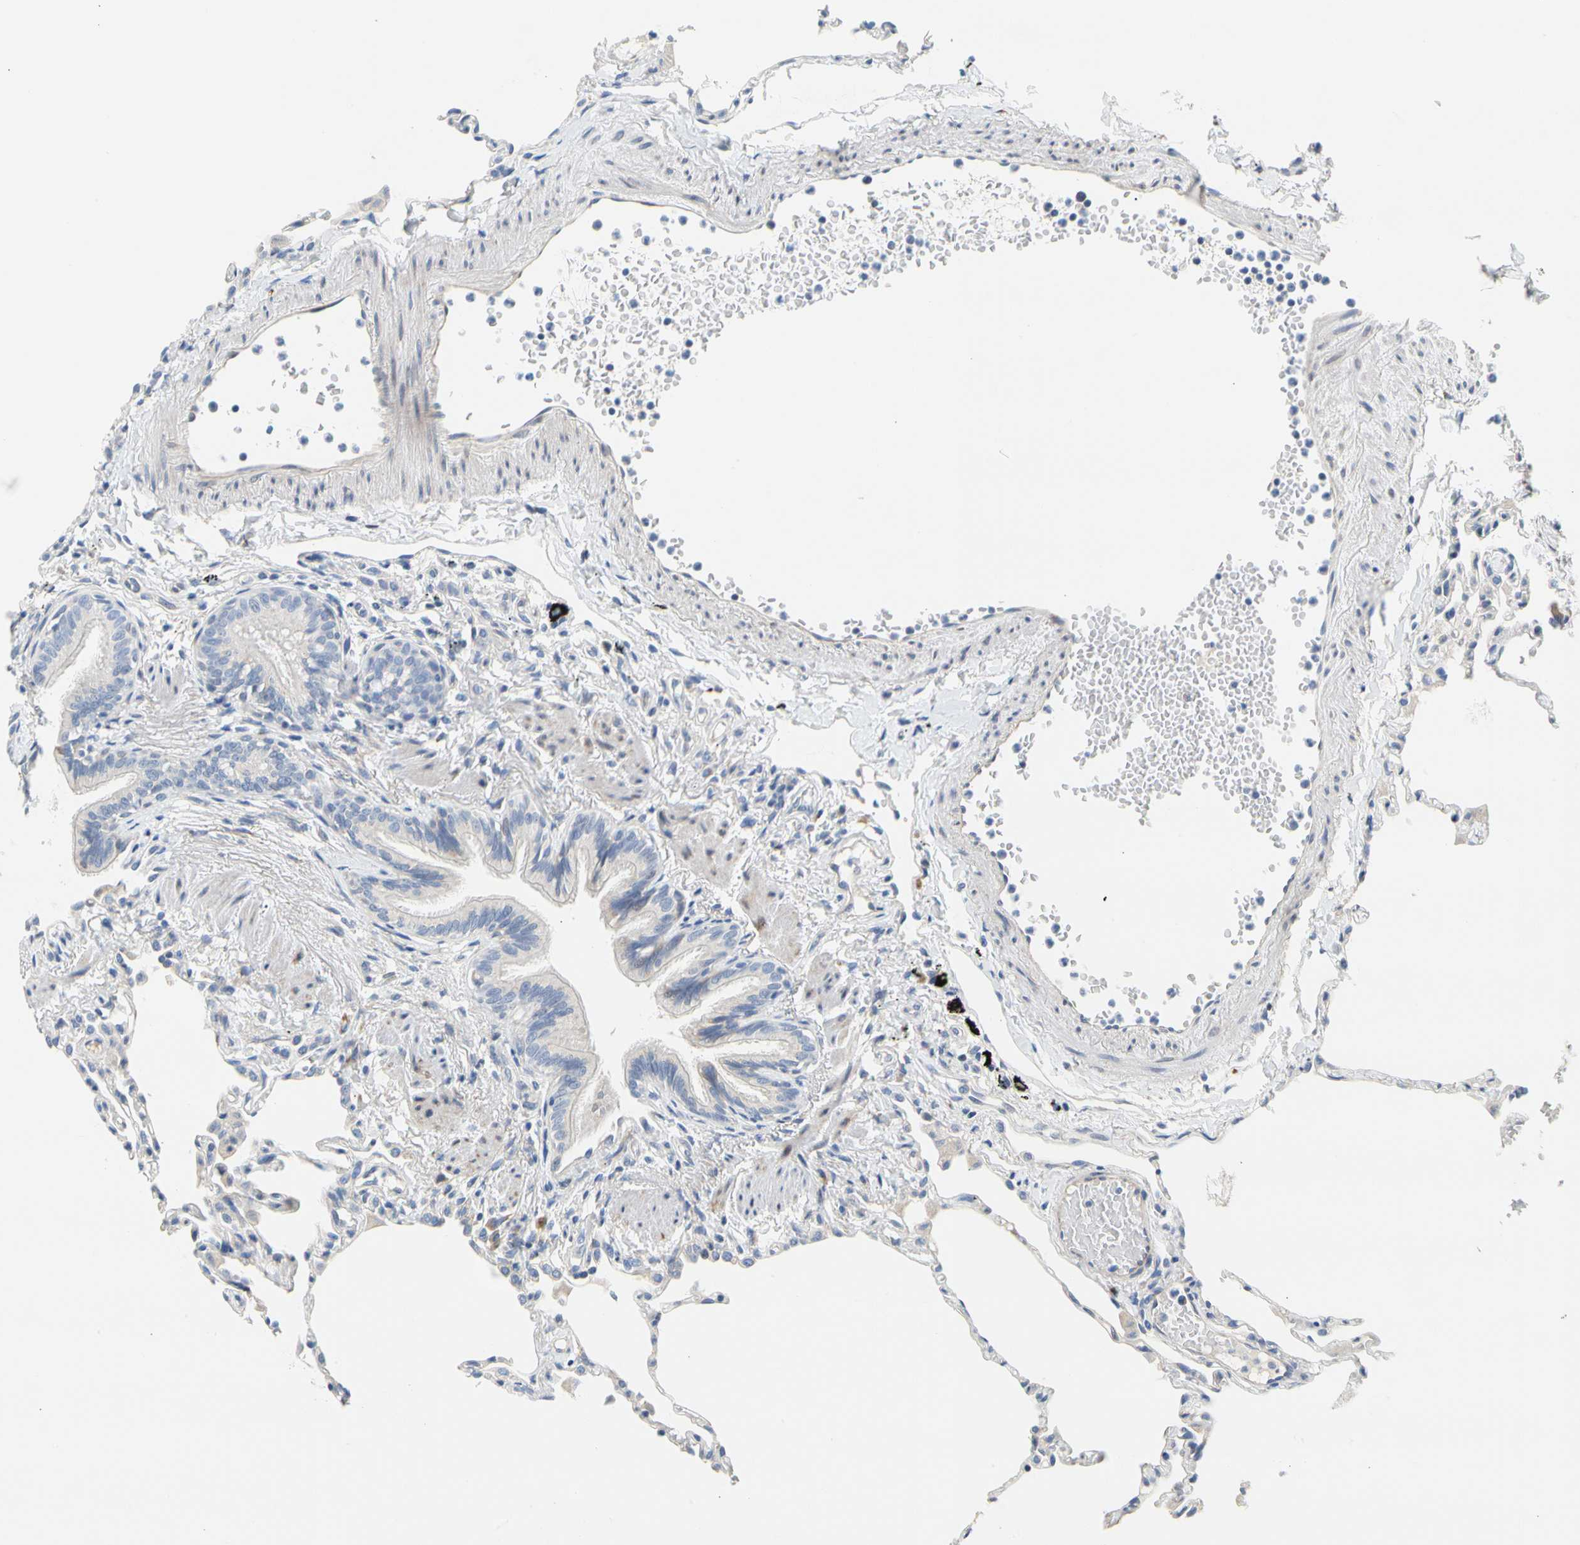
{"staining": {"intensity": "negative", "quantity": "none", "location": "none"}, "tissue": "lung", "cell_type": "Alveolar cells", "image_type": "normal", "snomed": [{"axis": "morphology", "description": "Normal tissue, NOS"}, {"axis": "topography", "description": "Lung"}], "caption": "The photomicrograph shows no staining of alveolar cells in benign lung.", "gene": "ZNF236", "patient": {"sex": "female", "age": 49}}